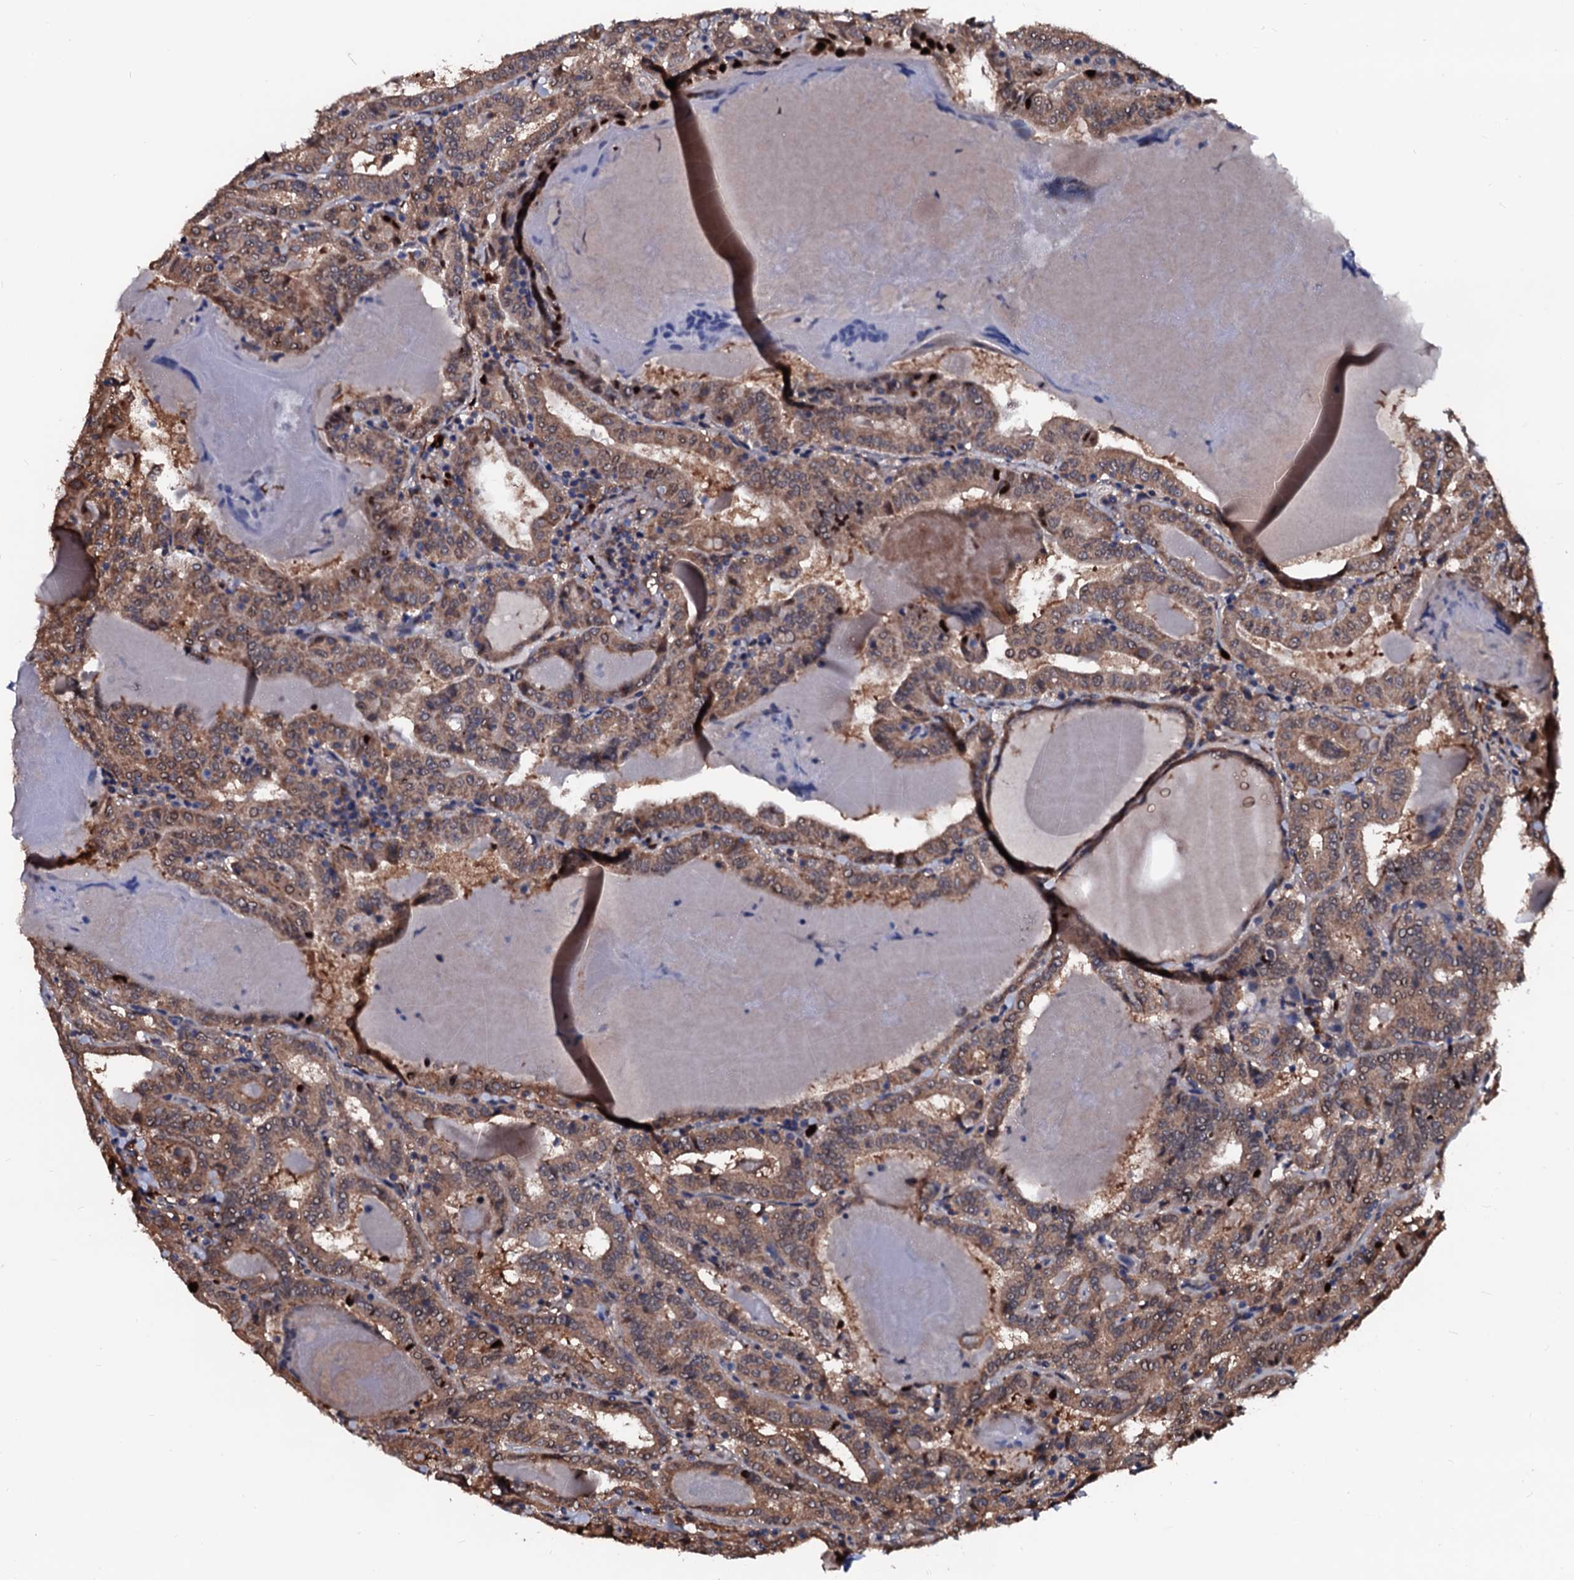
{"staining": {"intensity": "moderate", "quantity": ">75%", "location": "cytoplasmic/membranous"}, "tissue": "thyroid cancer", "cell_type": "Tumor cells", "image_type": "cancer", "snomed": [{"axis": "morphology", "description": "Papillary adenocarcinoma, NOS"}, {"axis": "topography", "description": "Thyroid gland"}], "caption": "This histopathology image reveals thyroid papillary adenocarcinoma stained with immunohistochemistry to label a protein in brown. The cytoplasmic/membranous of tumor cells show moderate positivity for the protein. Nuclei are counter-stained blue.", "gene": "N4BP1", "patient": {"sex": "female", "age": 72}}